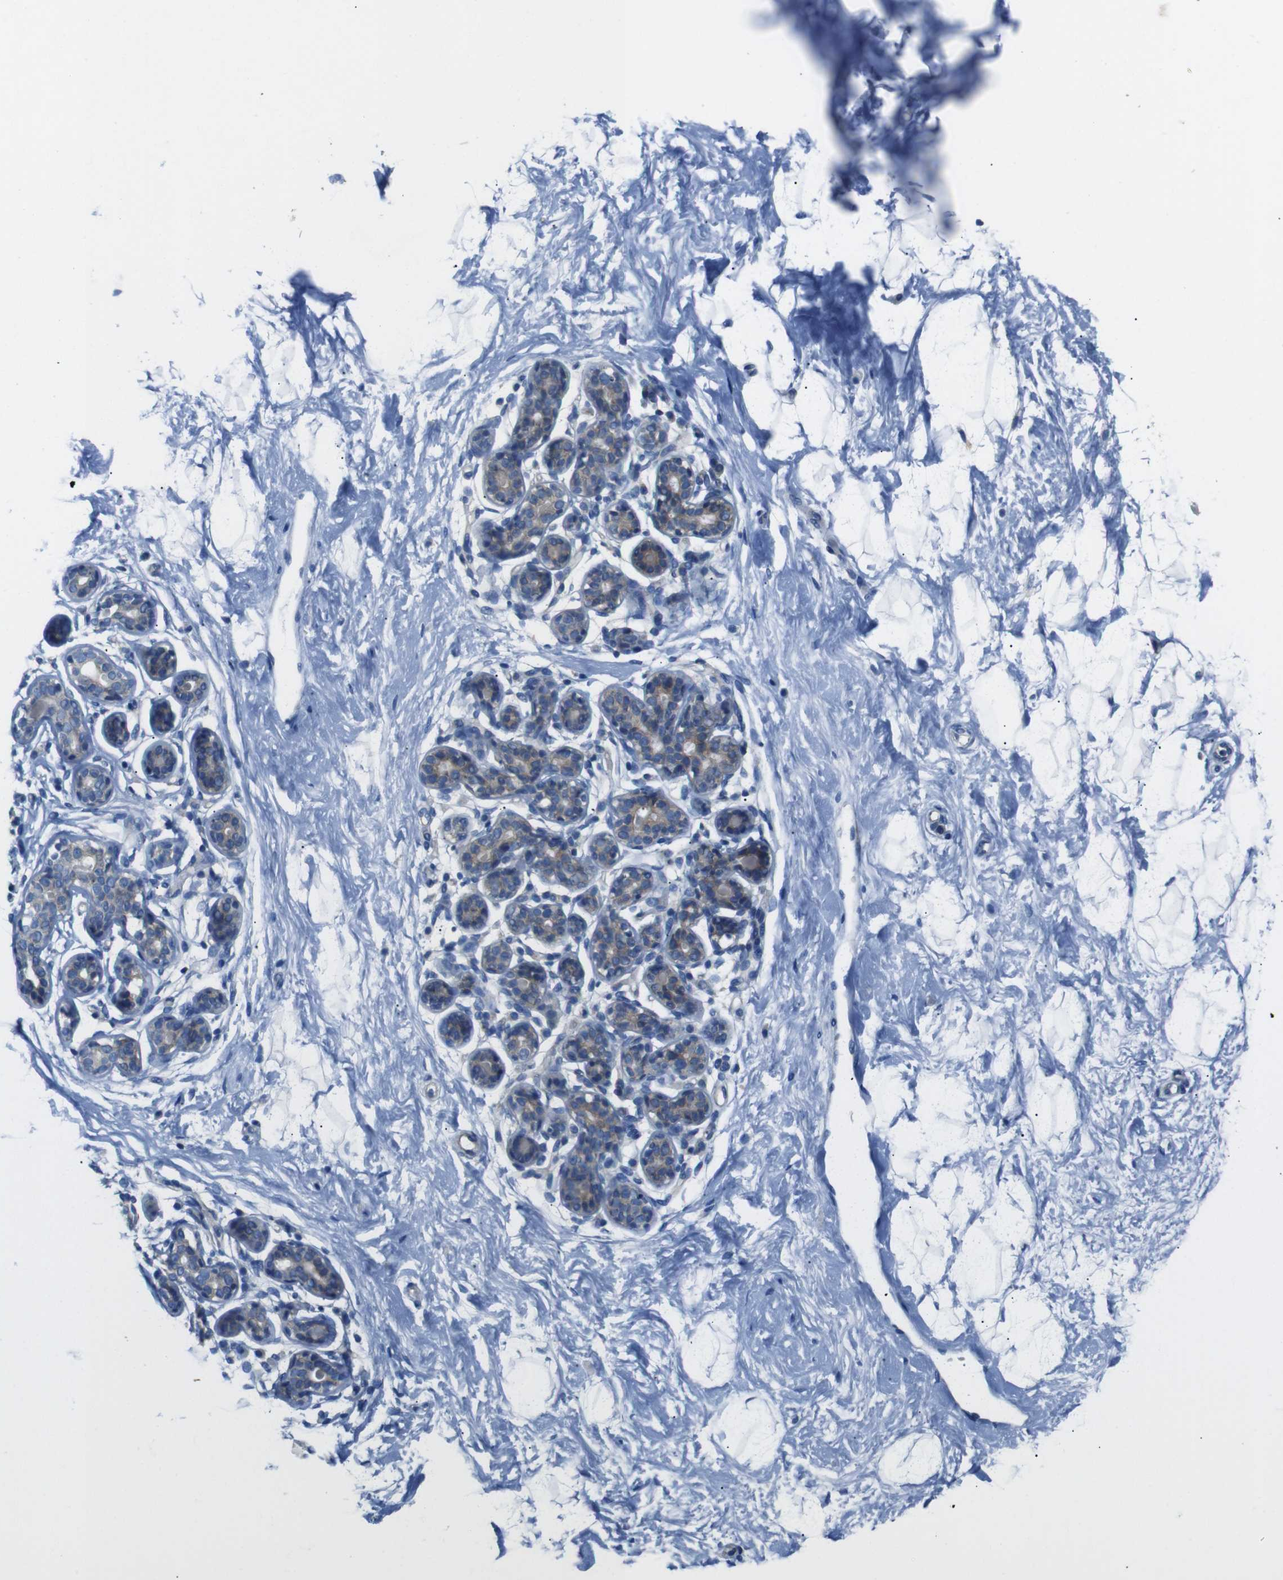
{"staining": {"intensity": "negative", "quantity": "none", "location": "none"}, "tissue": "breast", "cell_type": "Adipocytes", "image_type": "normal", "snomed": [{"axis": "morphology", "description": "Normal tissue, NOS"}, {"axis": "topography", "description": "Breast"}], "caption": "Immunohistochemical staining of normal breast shows no significant staining in adipocytes. Nuclei are stained in blue.", "gene": "DCP1A", "patient": {"sex": "female", "age": 23}}